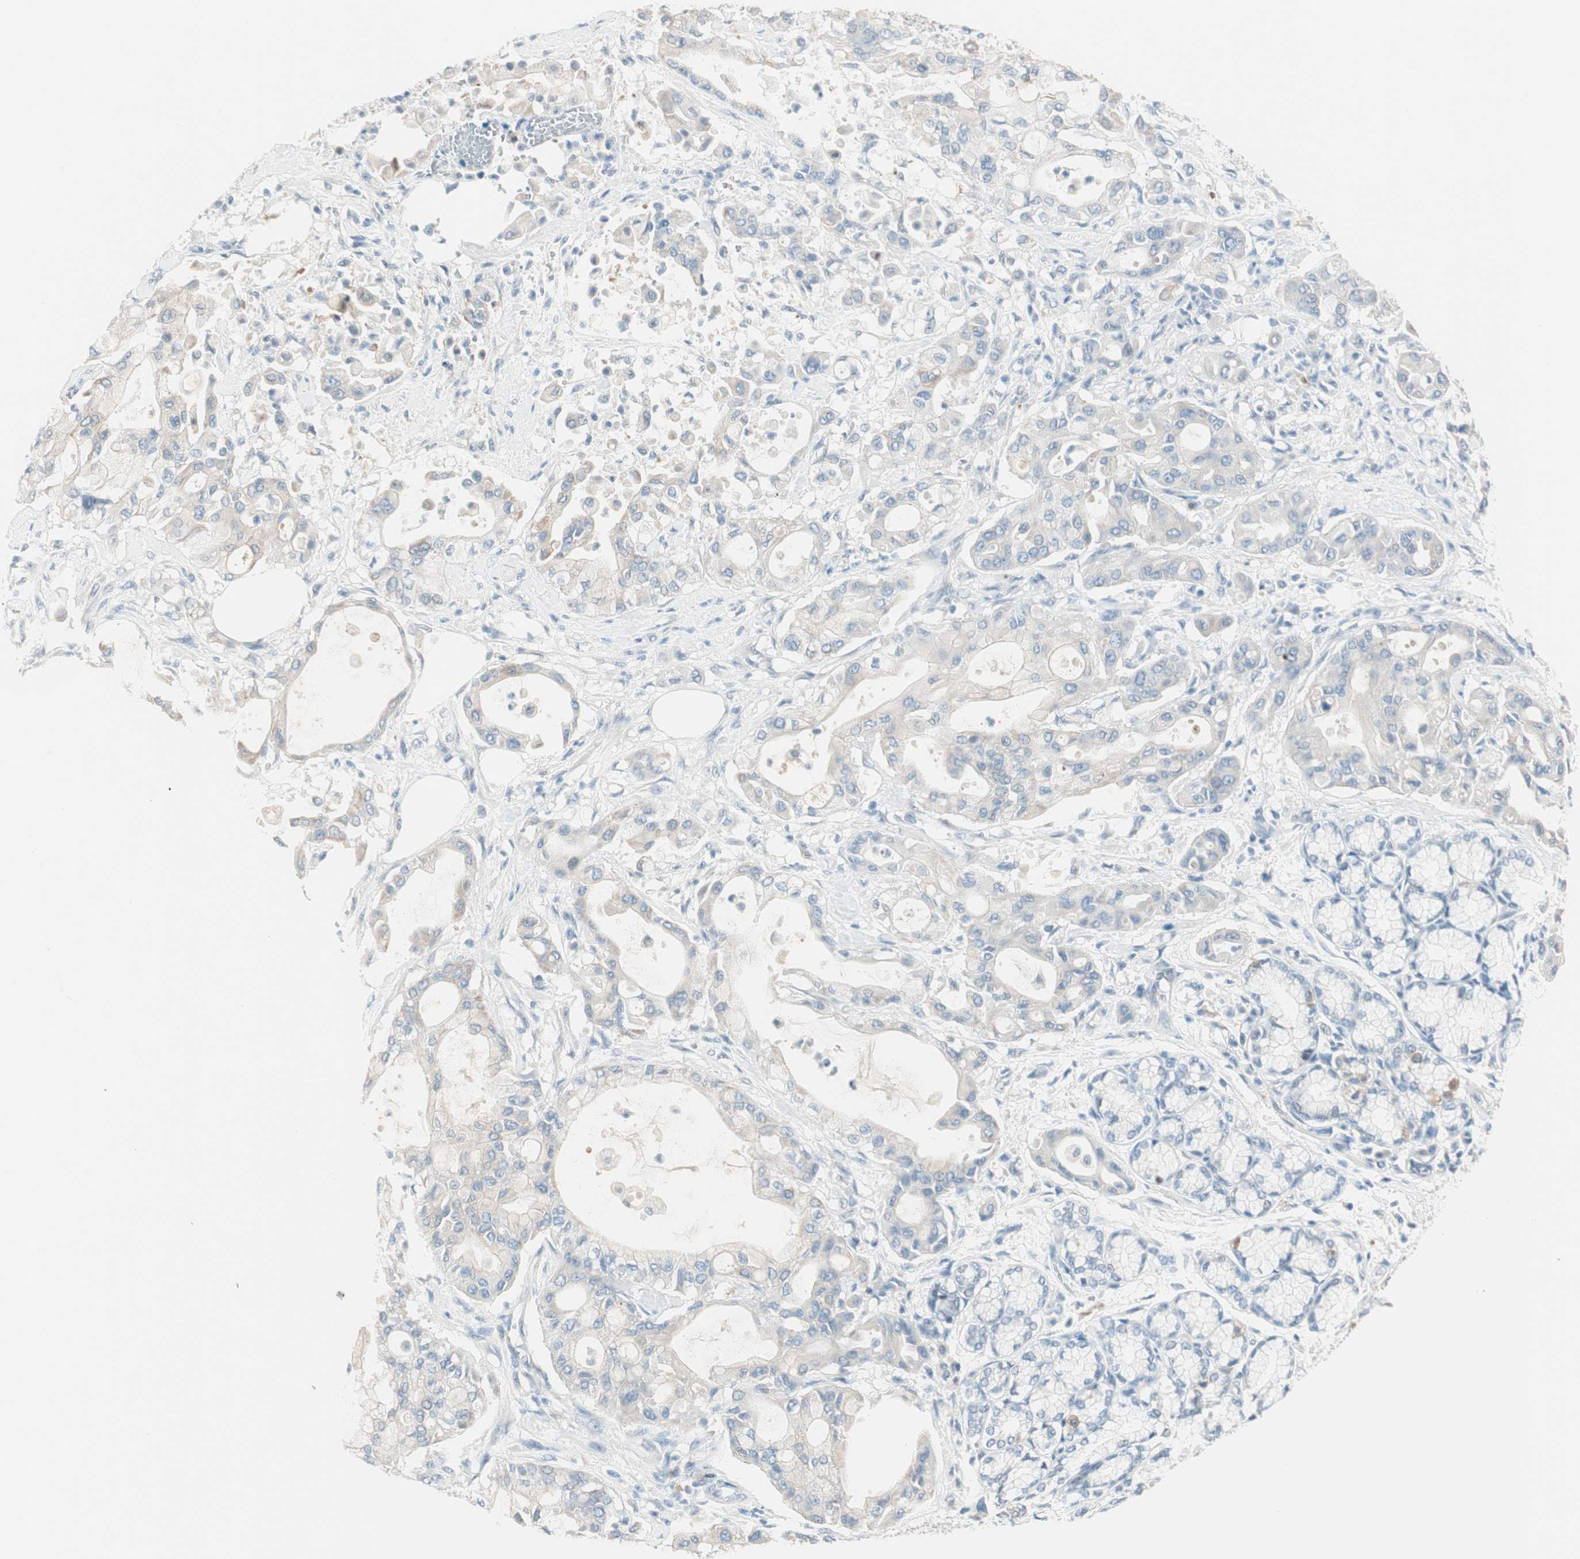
{"staining": {"intensity": "weak", "quantity": ">75%", "location": "cytoplasmic/membranous"}, "tissue": "pancreatic cancer", "cell_type": "Tumor cells", "image_type": "cancer", "snomed": [{"axis": "morphology", "description": "Adenocarcinoma, NOS"}, {"axis": "morphology", "description": "Adenocarcinoma, metastatic, NOS"}, {"axis": "topography", "description": "Lymph node"}, {"axis": "topography", "description": "Pancreas"}, {"axis": "topography", "description": "Duodenum"}], "caption": "Protein staining of pancreatic cancer tissue demonstrates weak cytoplasmic/membranous positivity in approximately >75% of tumor cells.", "gene": "GNAO1", "patient": {"sex": "female", "age": 64}}